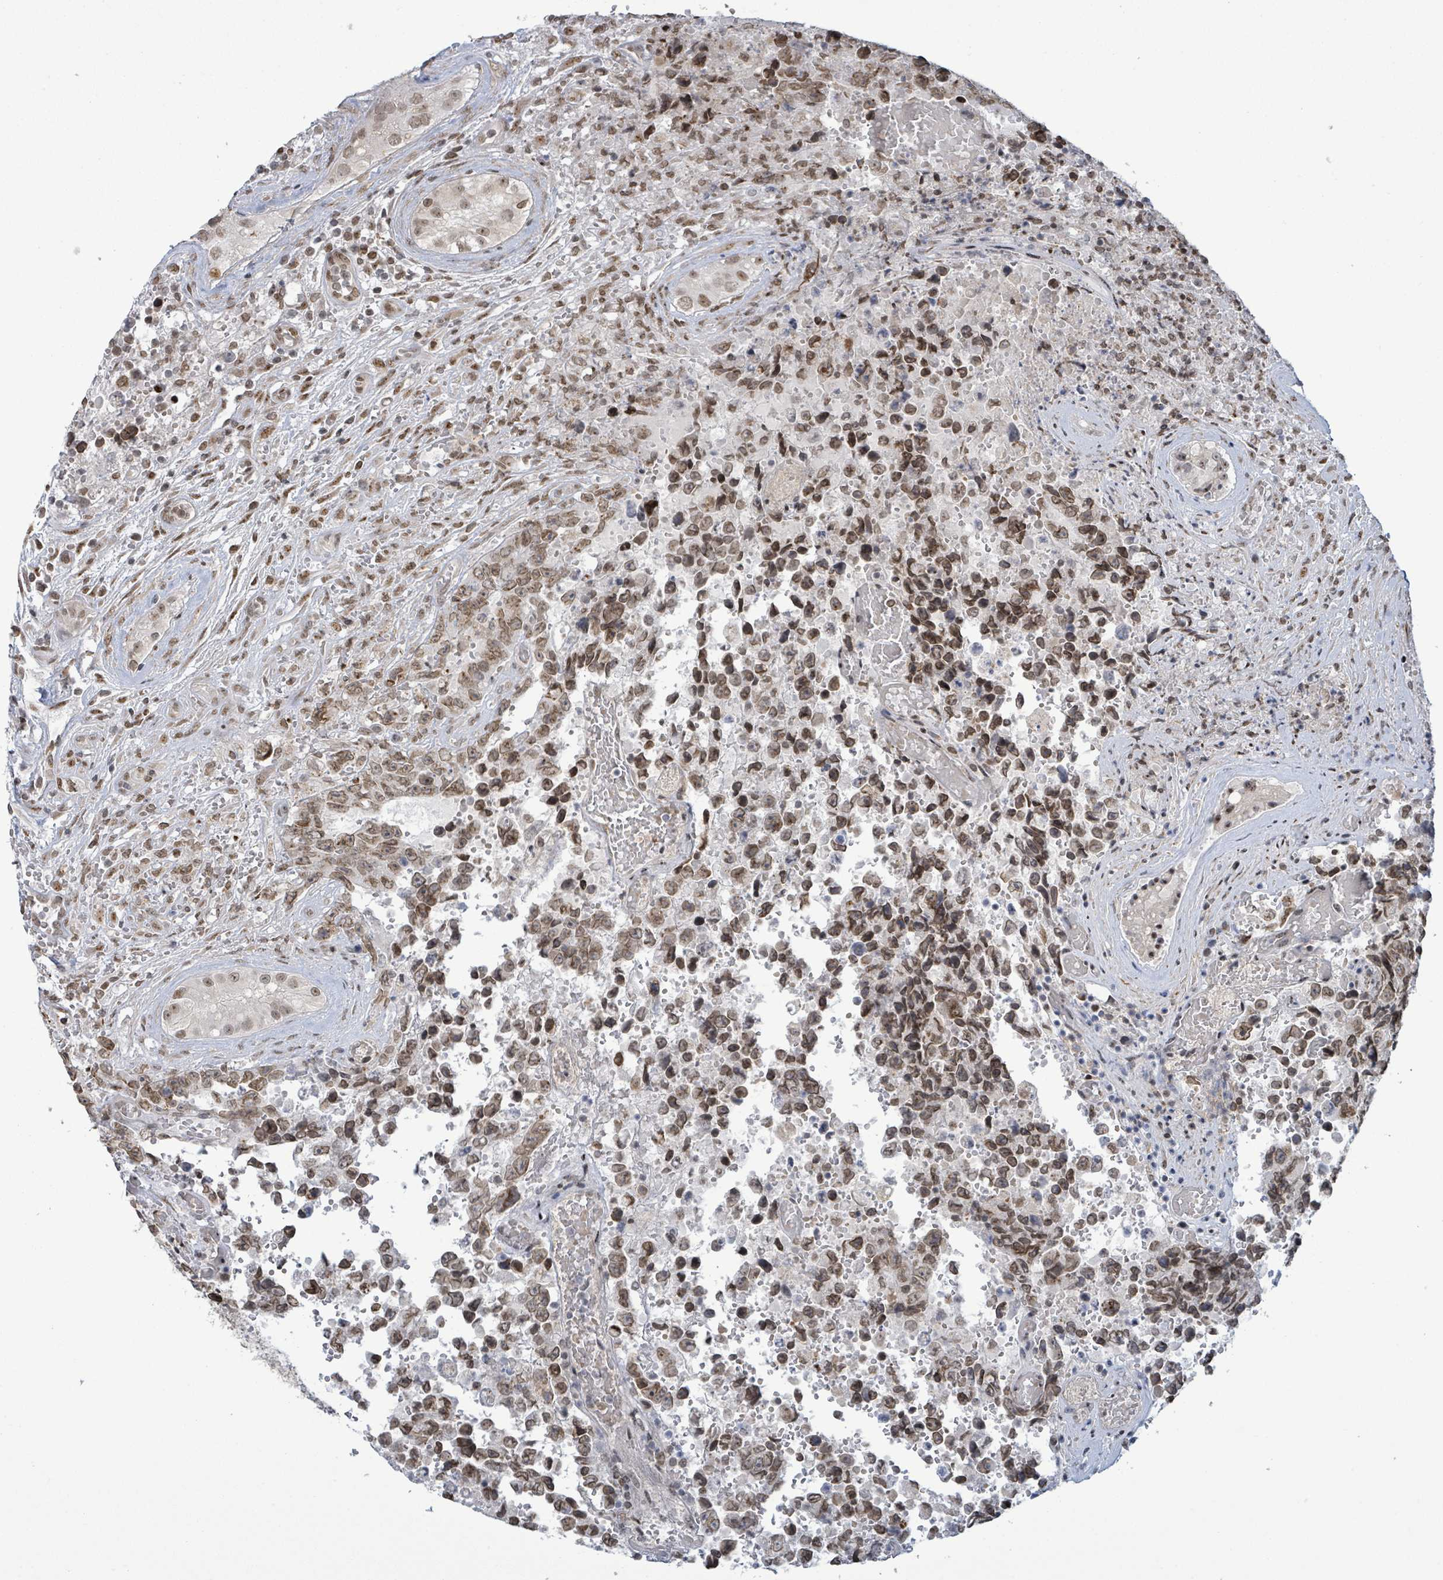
{"staining": {"intensity": "moderate", "quantity": ">75%", "location": "nuclear"}, "tissue": "testis cancer", "cell_type": "Tumor cells", "image_type": "cancer", "snomed": [{"axis": "morphology", "description": "Normal tissue, NOS"}, {"axis": "morphology", "description": "Carcinoma, Embryonal, NOS"}, {"axis": "topography", "description": "Testis"}, {"axis": "topography", "description": "Epididymis"}], "caption": "Protein expression analysis of testis cancer (embryonal carcinoma) shows moderate nuclear positivity in about >75% of tumor cells.", "gene": "SBF2", "patient": {"sex": "male", "age": 25}}